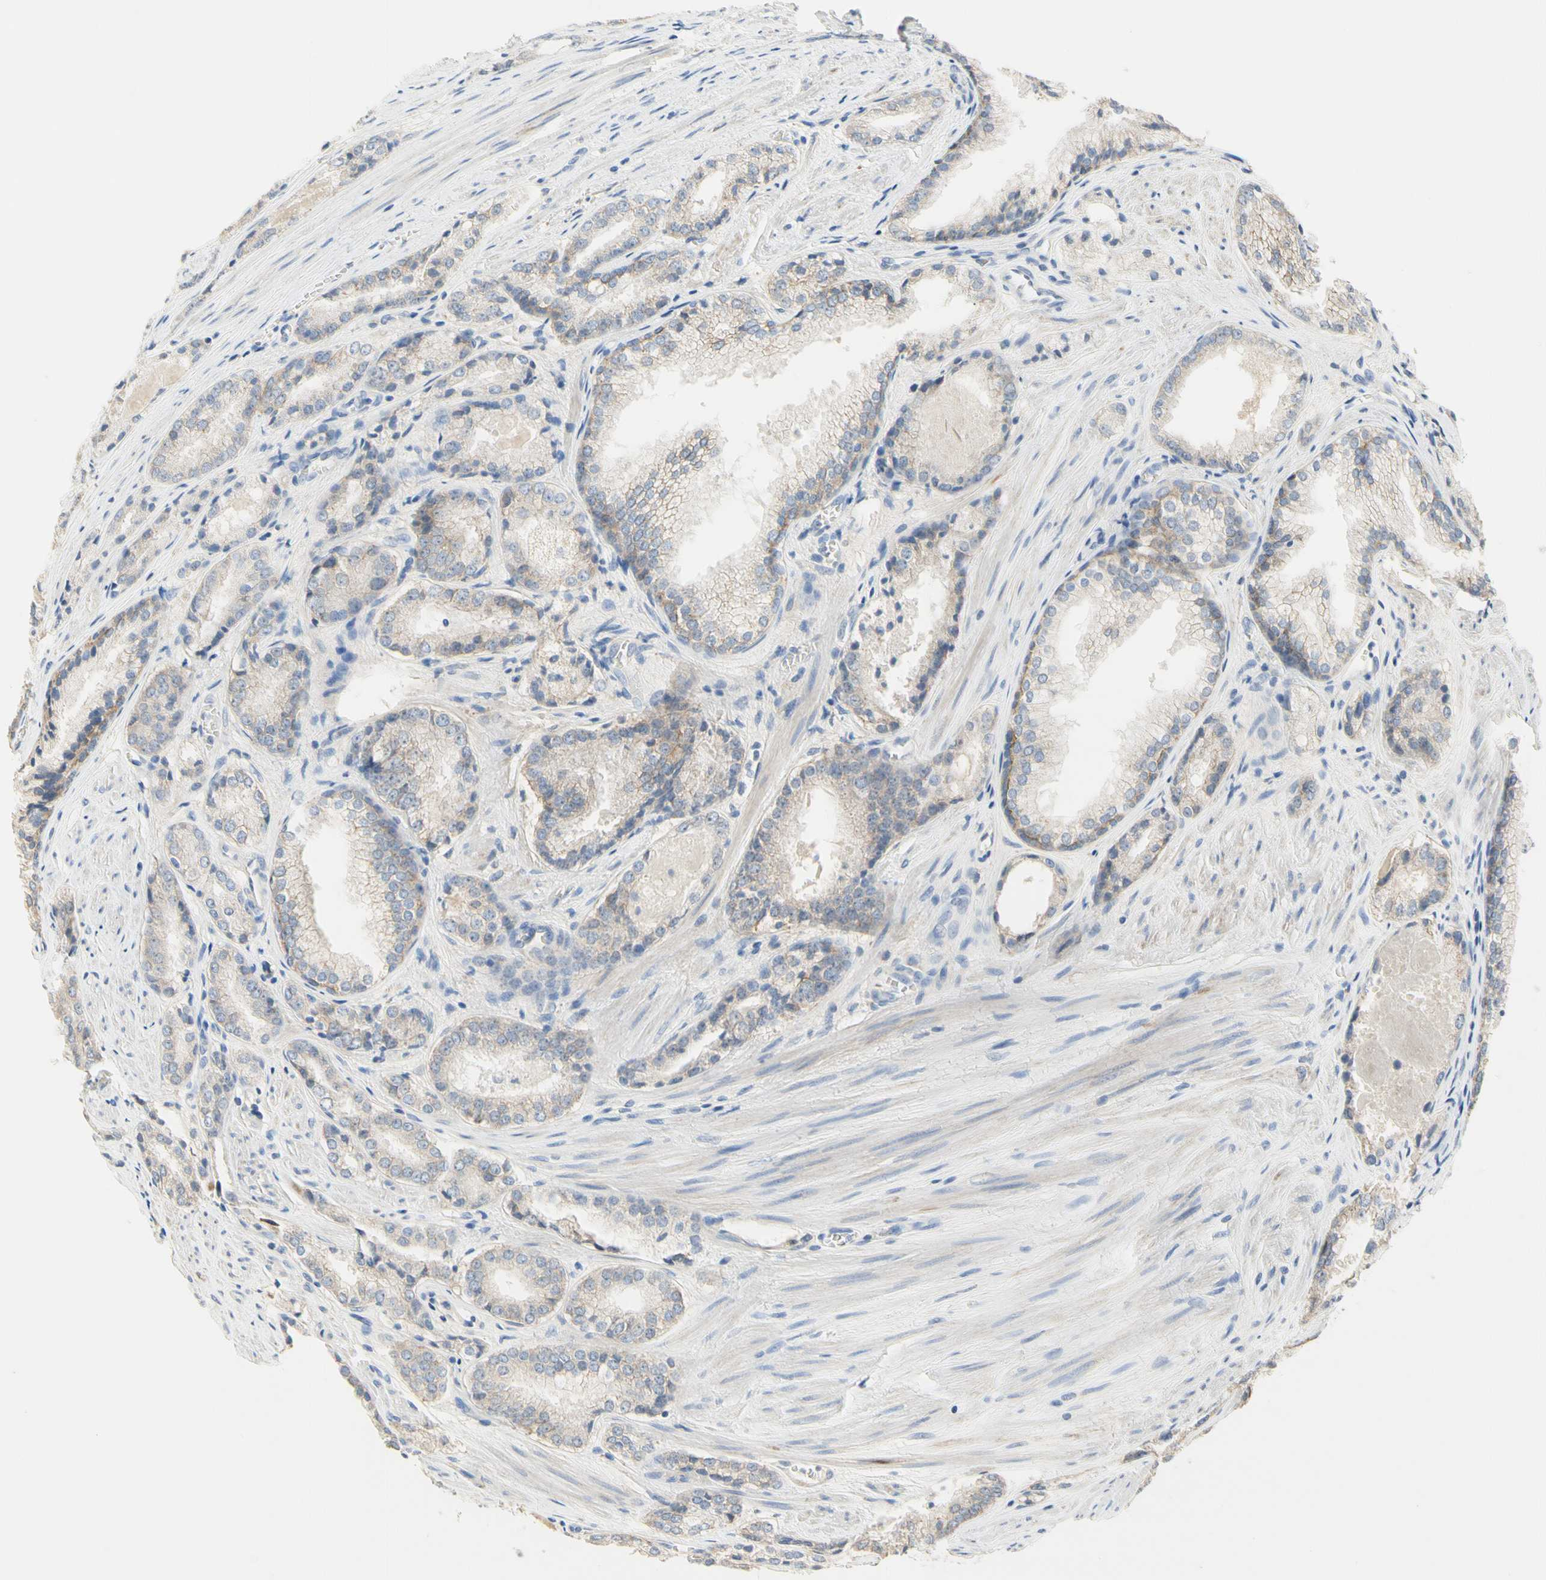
{"staining": {"intensity": "weak", "quantity": "25%-75%", "location": "cytoplasmic/membranous"}, "tissue": "prostate cancer", "cell_type": "Tumor cells", "image_type": "cancer", "snomed": [{"axis": "morphology", "description": "Adenocarcinoma, Low grade"}, {"axis": "topography", "description": "Prostate"}], "caption": "Human prostate cancer (adenocarcinoma (low-grade)) stained with a brown dye demonstrates weak cytoplasmic/membranous positive staining in about 25%-75% of tumor cells.", "gene": "NECTIN4", "patient": {"sex": "male", "age": 60}}